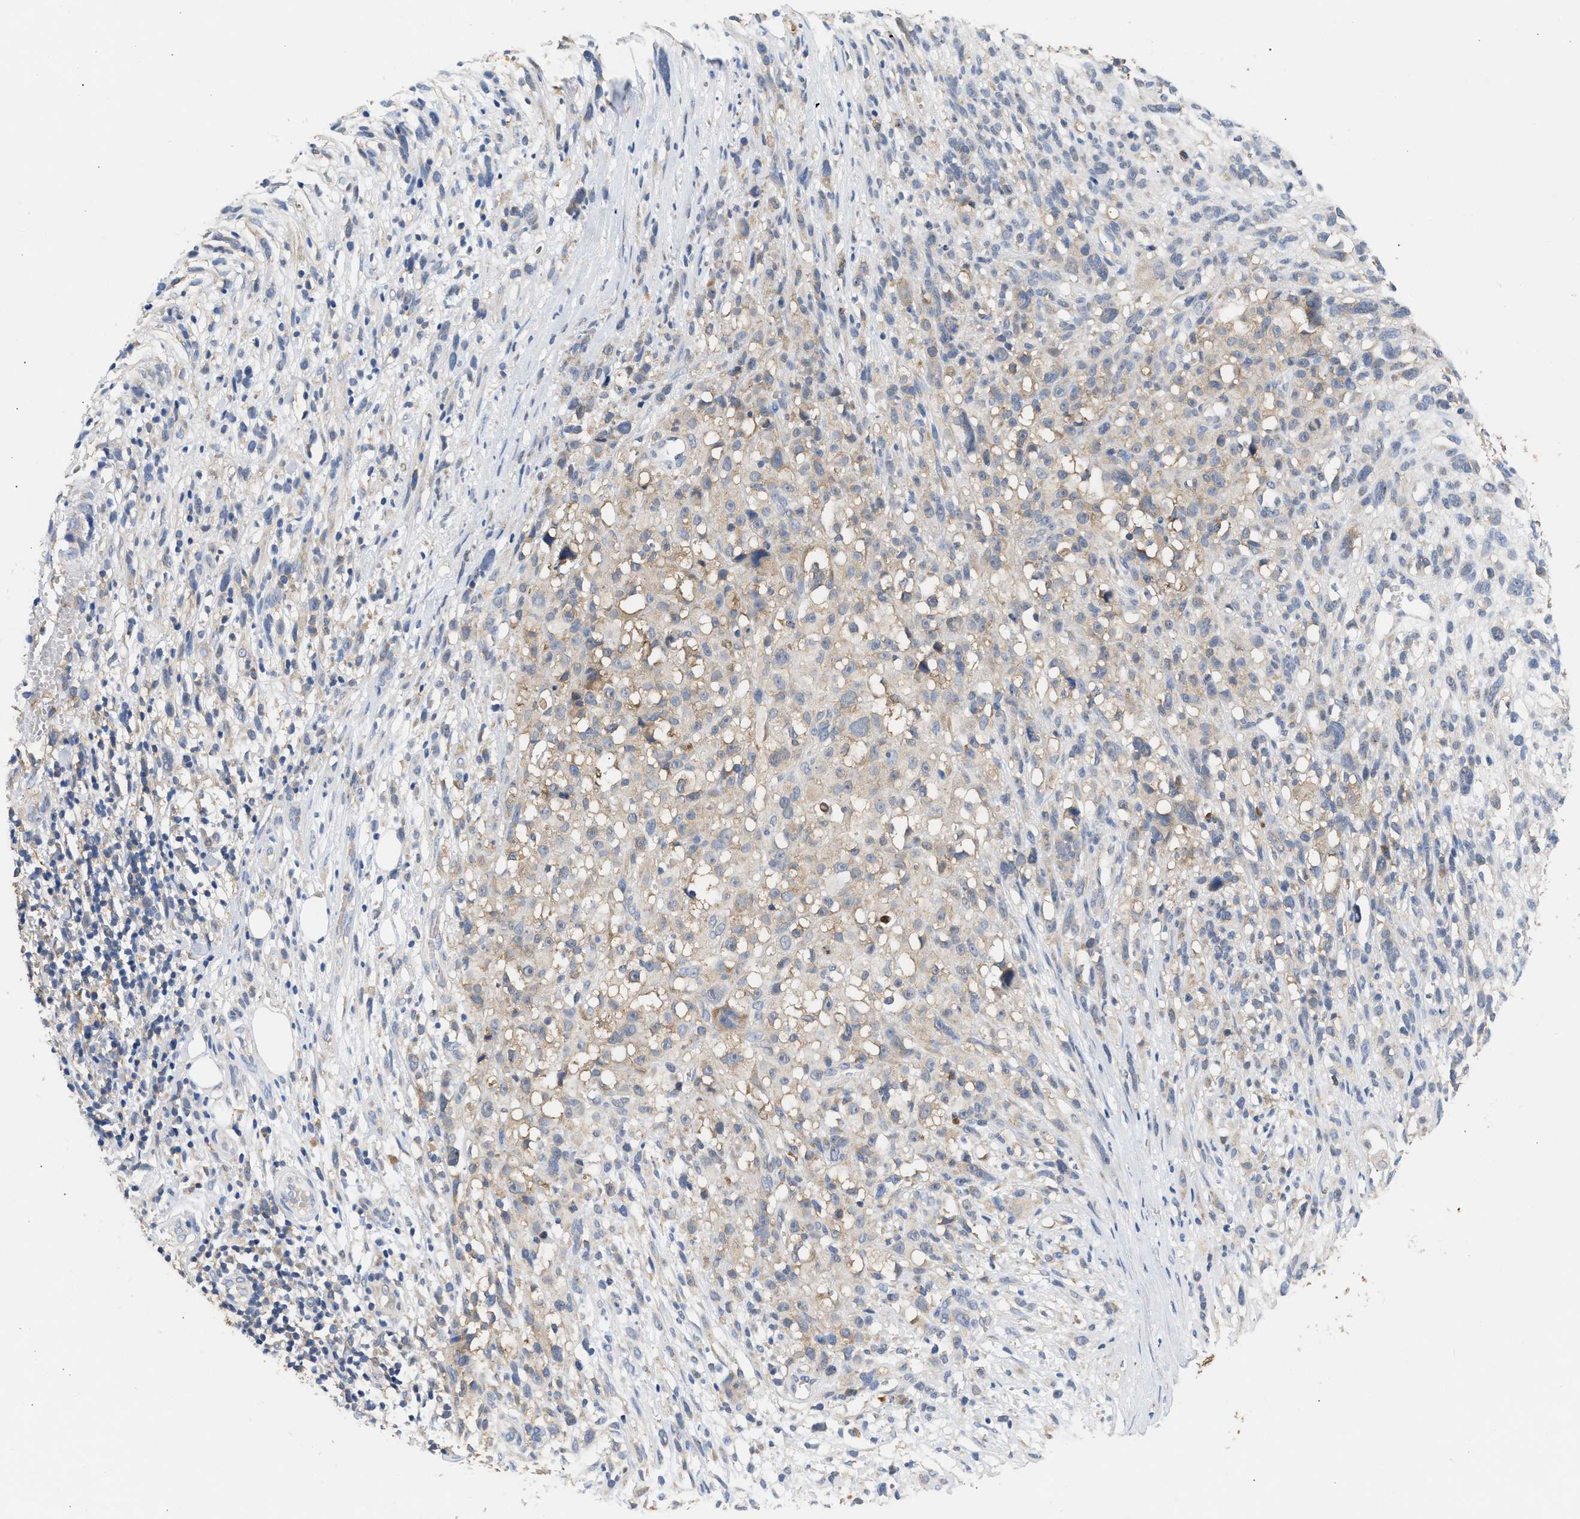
{"staining": {"intensity": "weak", "quantity": "<25%", "location": "cytoplasmic/membranous"}, "tissue": "melanoma", "cell_type": "Tumor cells", "image_type": "cancer", "snomed": [{"axis": "morphology", "description": "Malignant melanoma, NOS"}, {"axis": "topography", "description": "Skin"}], "caption": "This is a histopathology image of immunohistochemistry (IHC) staining of melanoma, which shows no positivity in tumor cells.", "gene": "GCN1", "patient": {"sex": "female", "age": 55}}